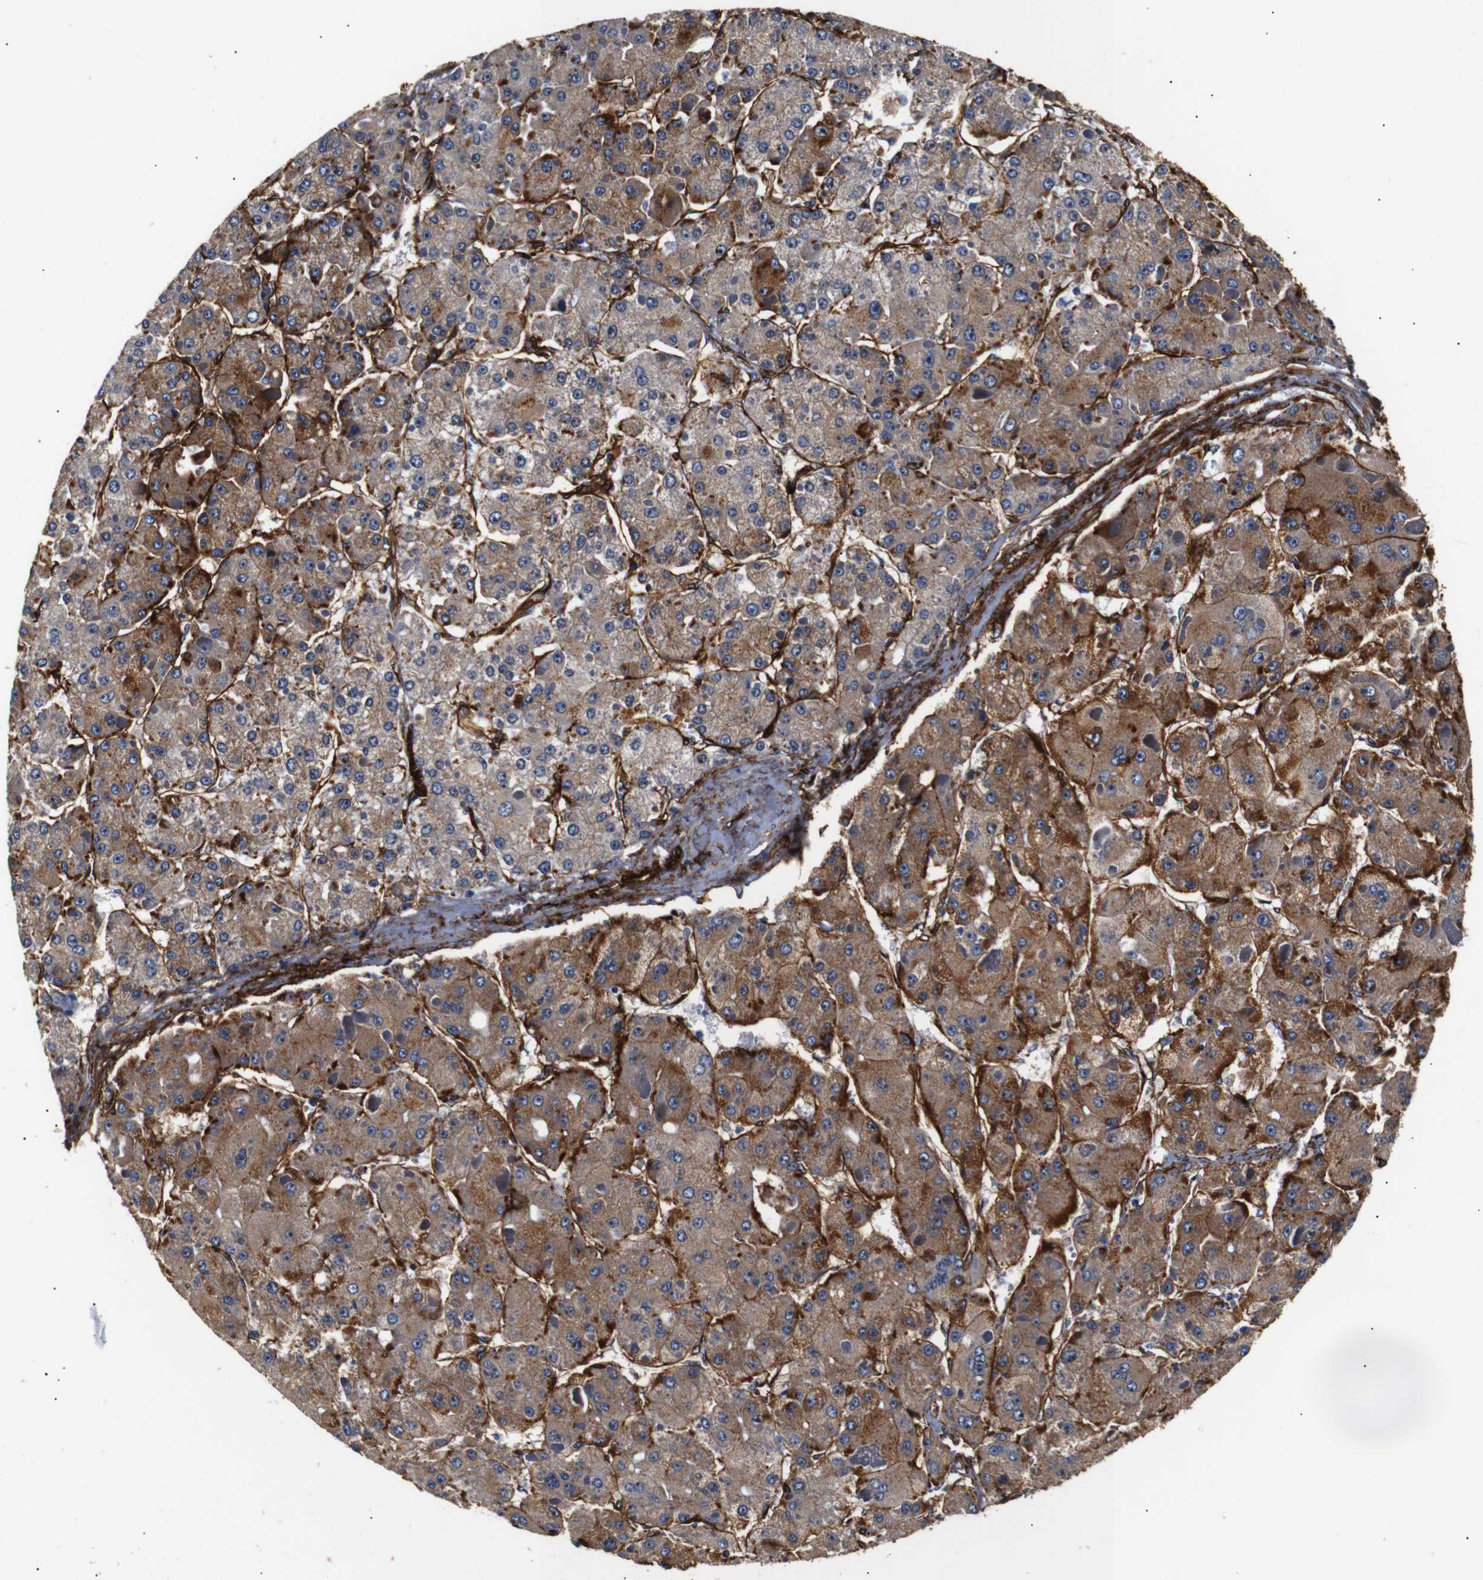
{"staining": {"intensity": "moderate", "quantity": ">75%", "location": "cytoplasmic/membranous"}, "tissue": "liver cancer", "cell_type": "Tumor cells", "image_type": "cancer", "snomed": [{"axis": "morphology", "description": "Carcinoma, Hepatocellular, NOS"}, {"axis": "topography", "description": "Liver"}], "caption": "Hepatocellular carcinoma (liver) stained with a brown dye shows moderate cytoplasmic/membranous positive positivity in about >75% of tumor cells.", "gene": "CAV2", "patient": {"sex": "female", "age": 73}}